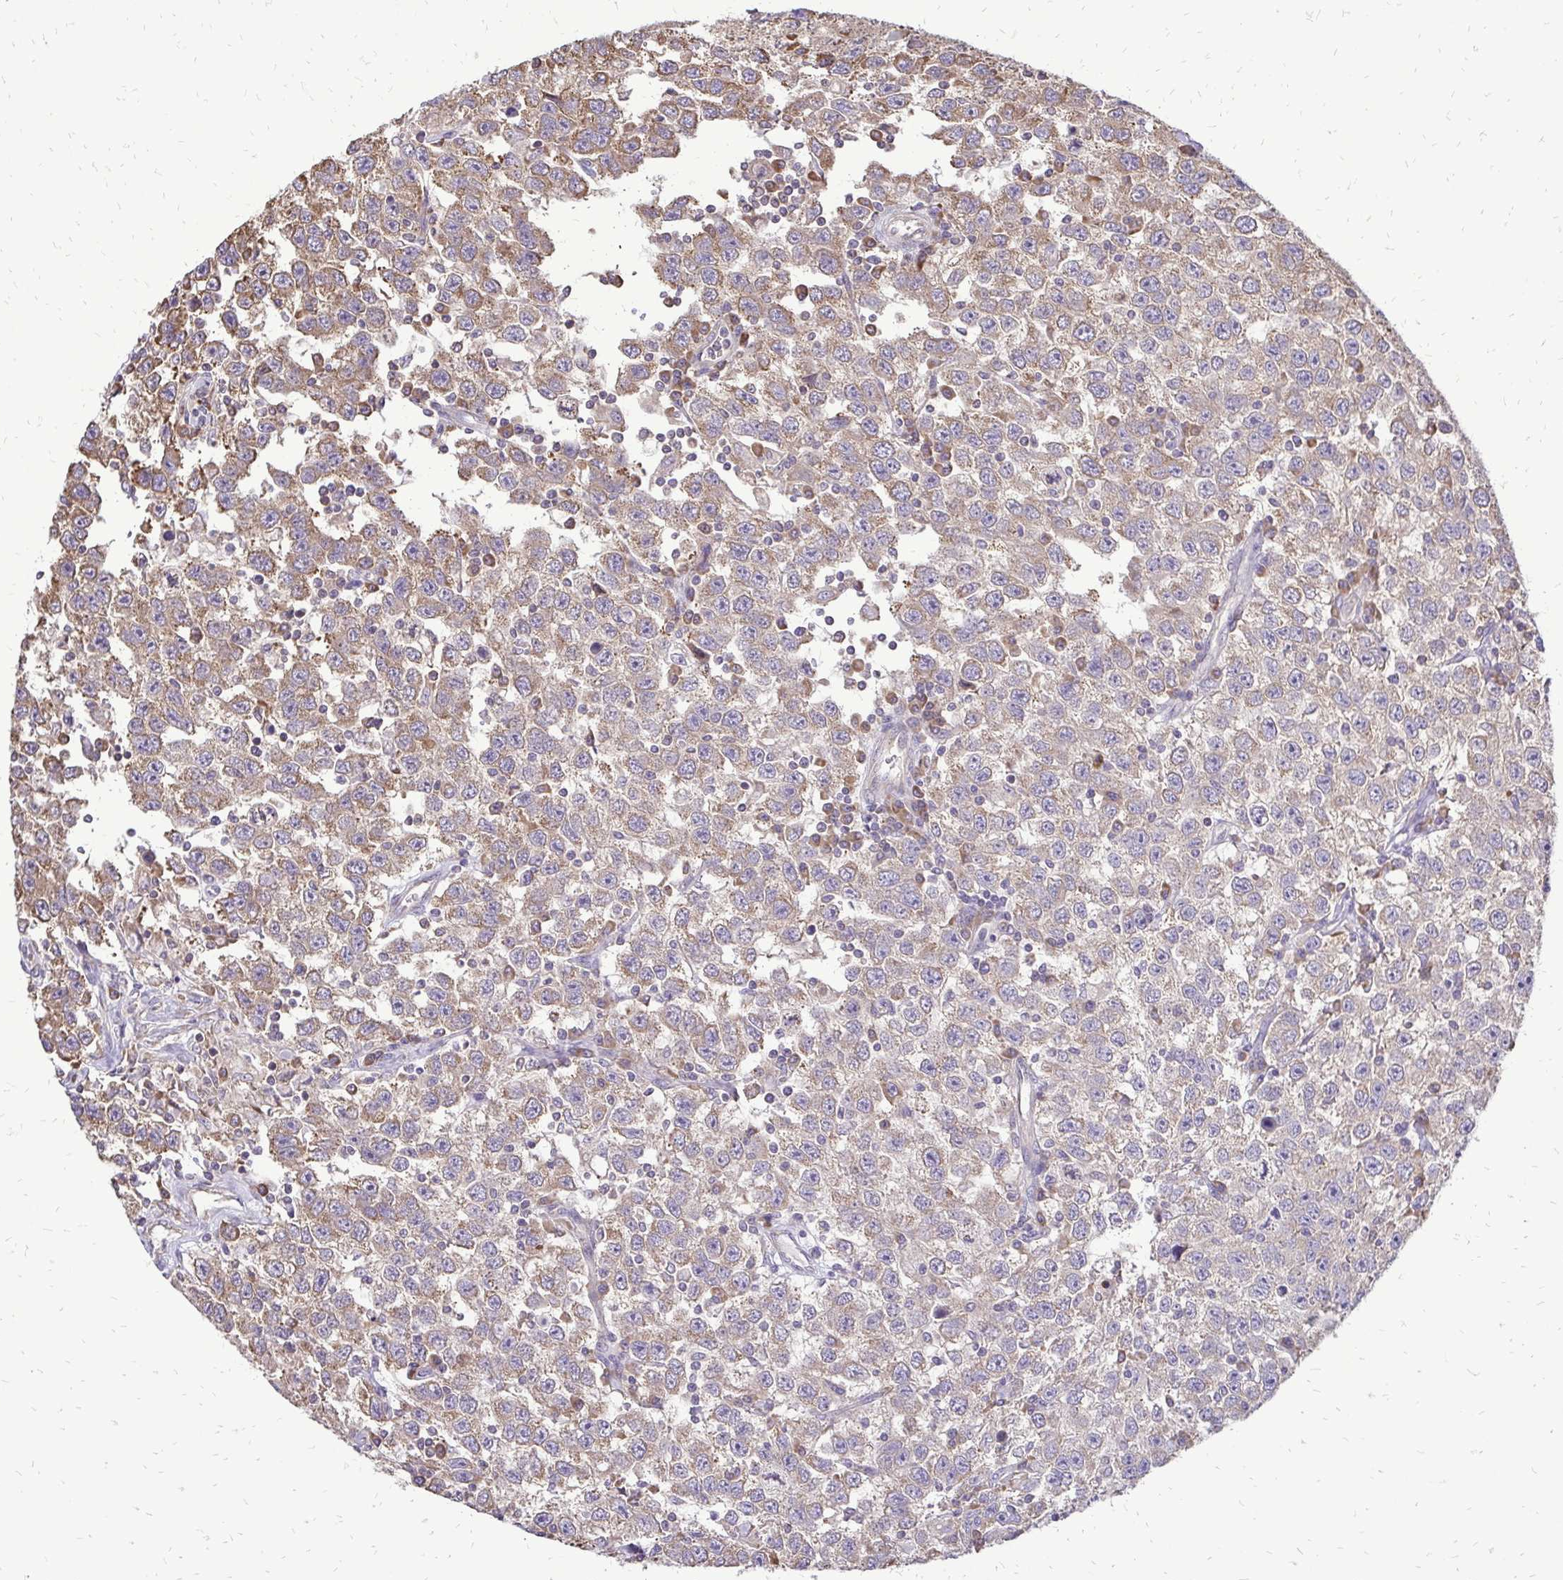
{"staining": {"intensity": "moderate", "quantity": ">75%", "location": "cytoplasmic/membranous"}, "tissue": "testis cancer", "cell_type": "Tumor cells", "image_type": "cancer", "snomed": [{"axis": "morphology", "description": "Seminoma, NOS"}, {"axis": "topography", "description": "Testis"}], "caption": "Human testis seminoma stained with a brown dye demonstrates moderate cytoplasmic/membranous positive expression in approximately >75% of tumor cells.", "gene": "RPS3", "patient": {"sex": "male", "age": 41}}